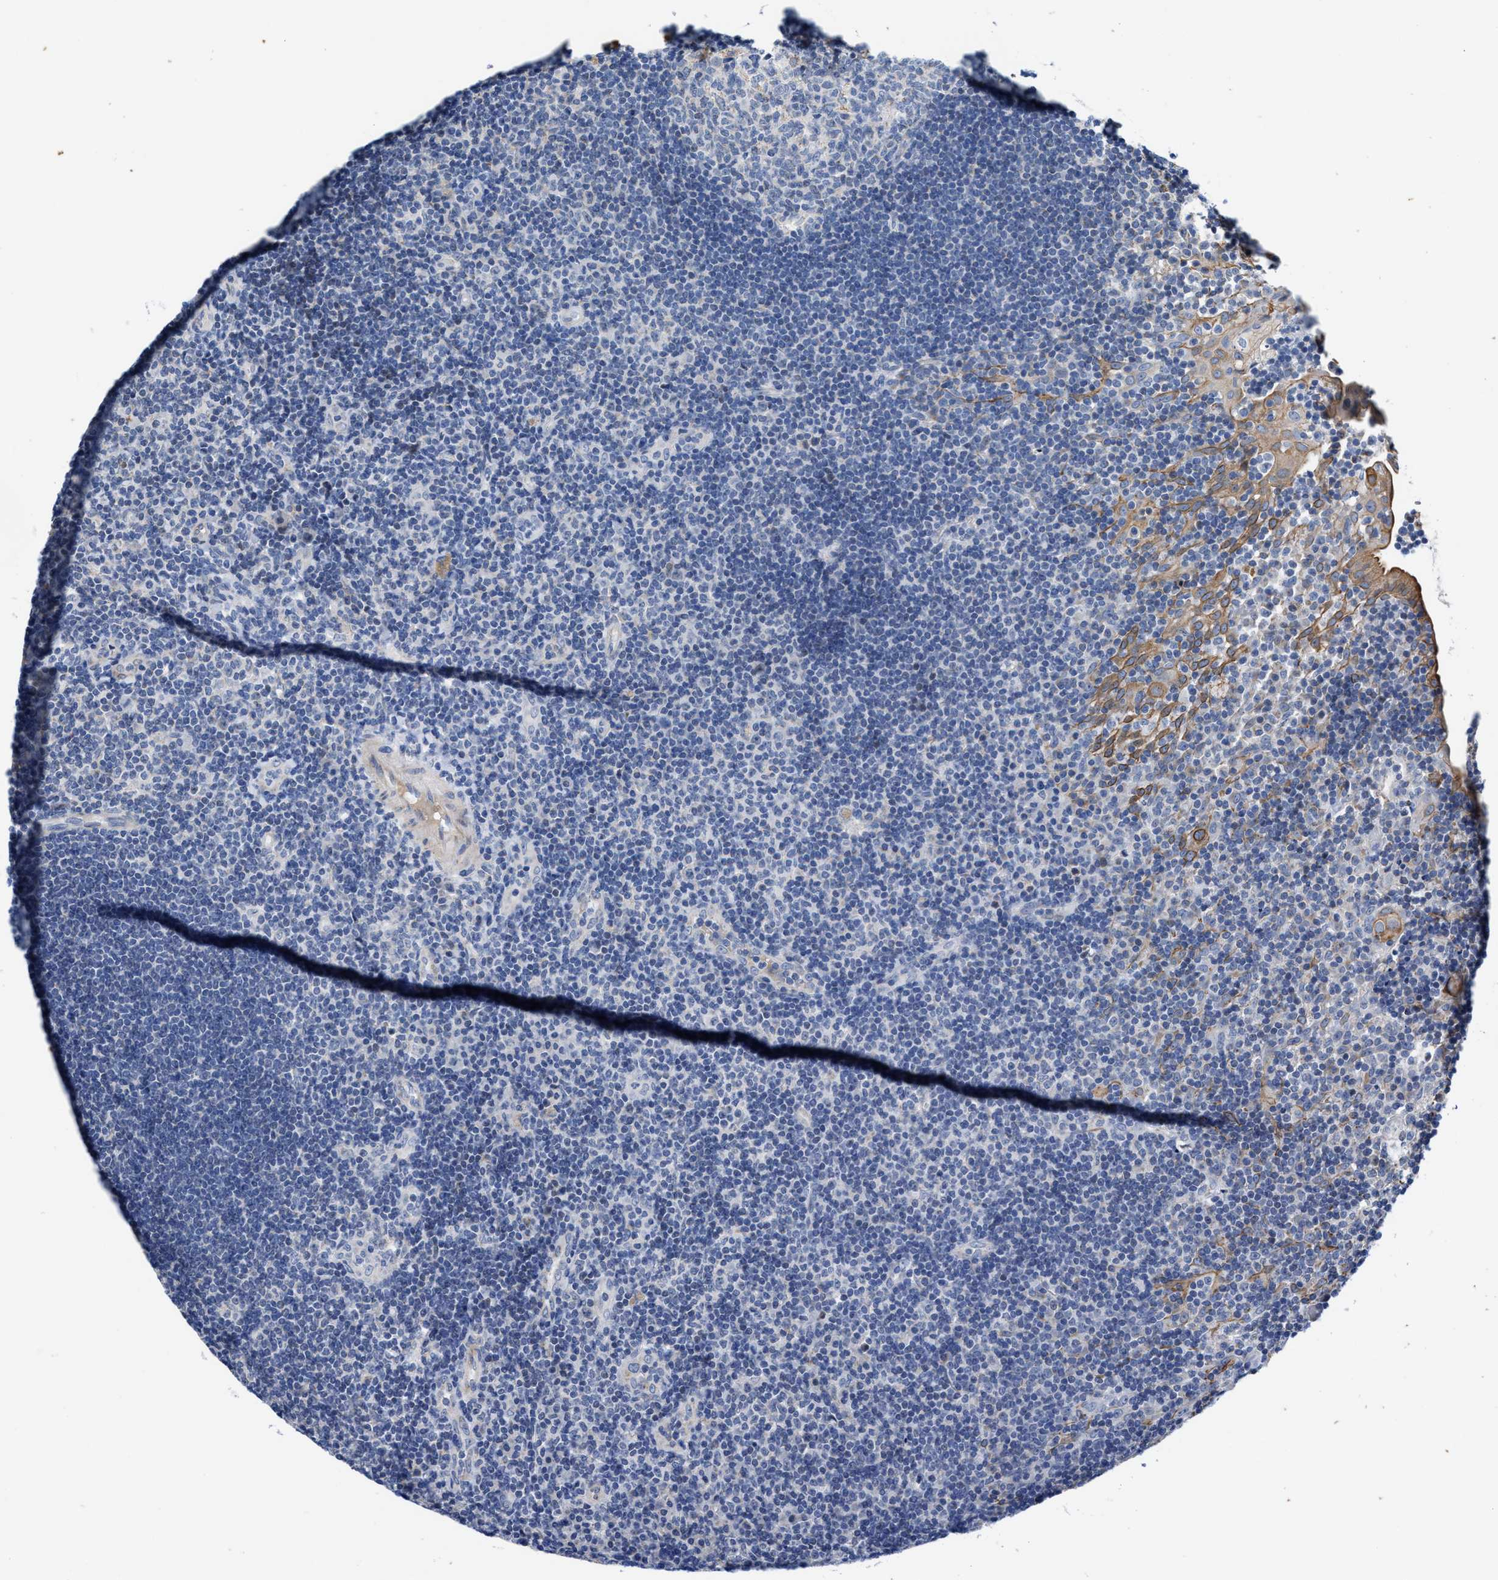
{"staining": {"intensity": "negative", "quantity": "none", "location": "none"}, "tissue": "tonsil", "cell_type": "Germinal center cells", "image_type": "normal", "snomed": [{"axis": "morphology", "description": "Normal tissue, NOS"}, {"axis": "topography", "description": "Tonsil"}], "caption": "High power microscopy histopathology image of an immunohistochemistry (IHC) histopathology image of normal tonsil, revealing no significant expression in germinal center cells.", "gene": "JAG1", "patient": {"sex": "female", "age": 40}}